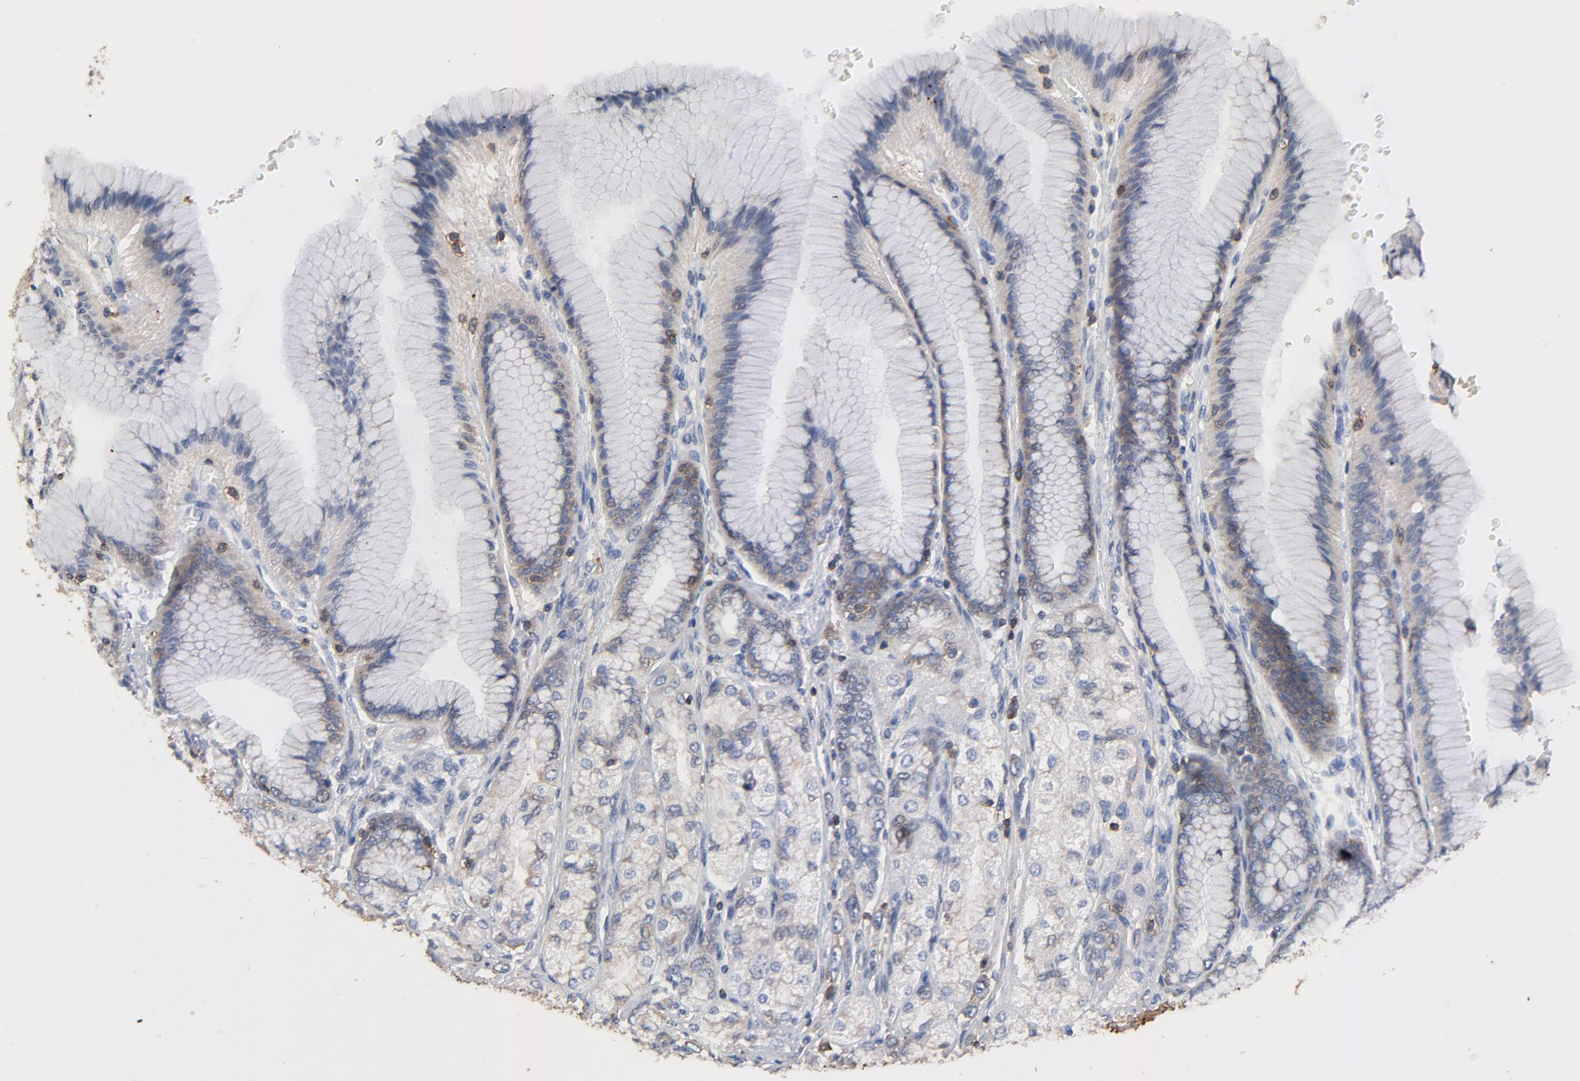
{"staining": {"intensity": "weak", "quantity": "25%-75%", "location": "cytoplasmic/membranous"}, "tissue": "stomach", "cell_type": "Glandular cells", "image_type": "normal", "snomed": [{"axis": "morphology", "description": "Normal tissue, NOS"}, {"axis": "morphology", "description": "Adenocarcinoma, NOS"}, {"axis": "topography", "description": "Stomach"}, {"axis": "topography", "description": "Stomach, lower"}], "caption": "Stomach stained with a protein marker reveals weak staining in glandular cells.", "gene": "SKAP1", "patient": {"sex": "female", "age": 65}}